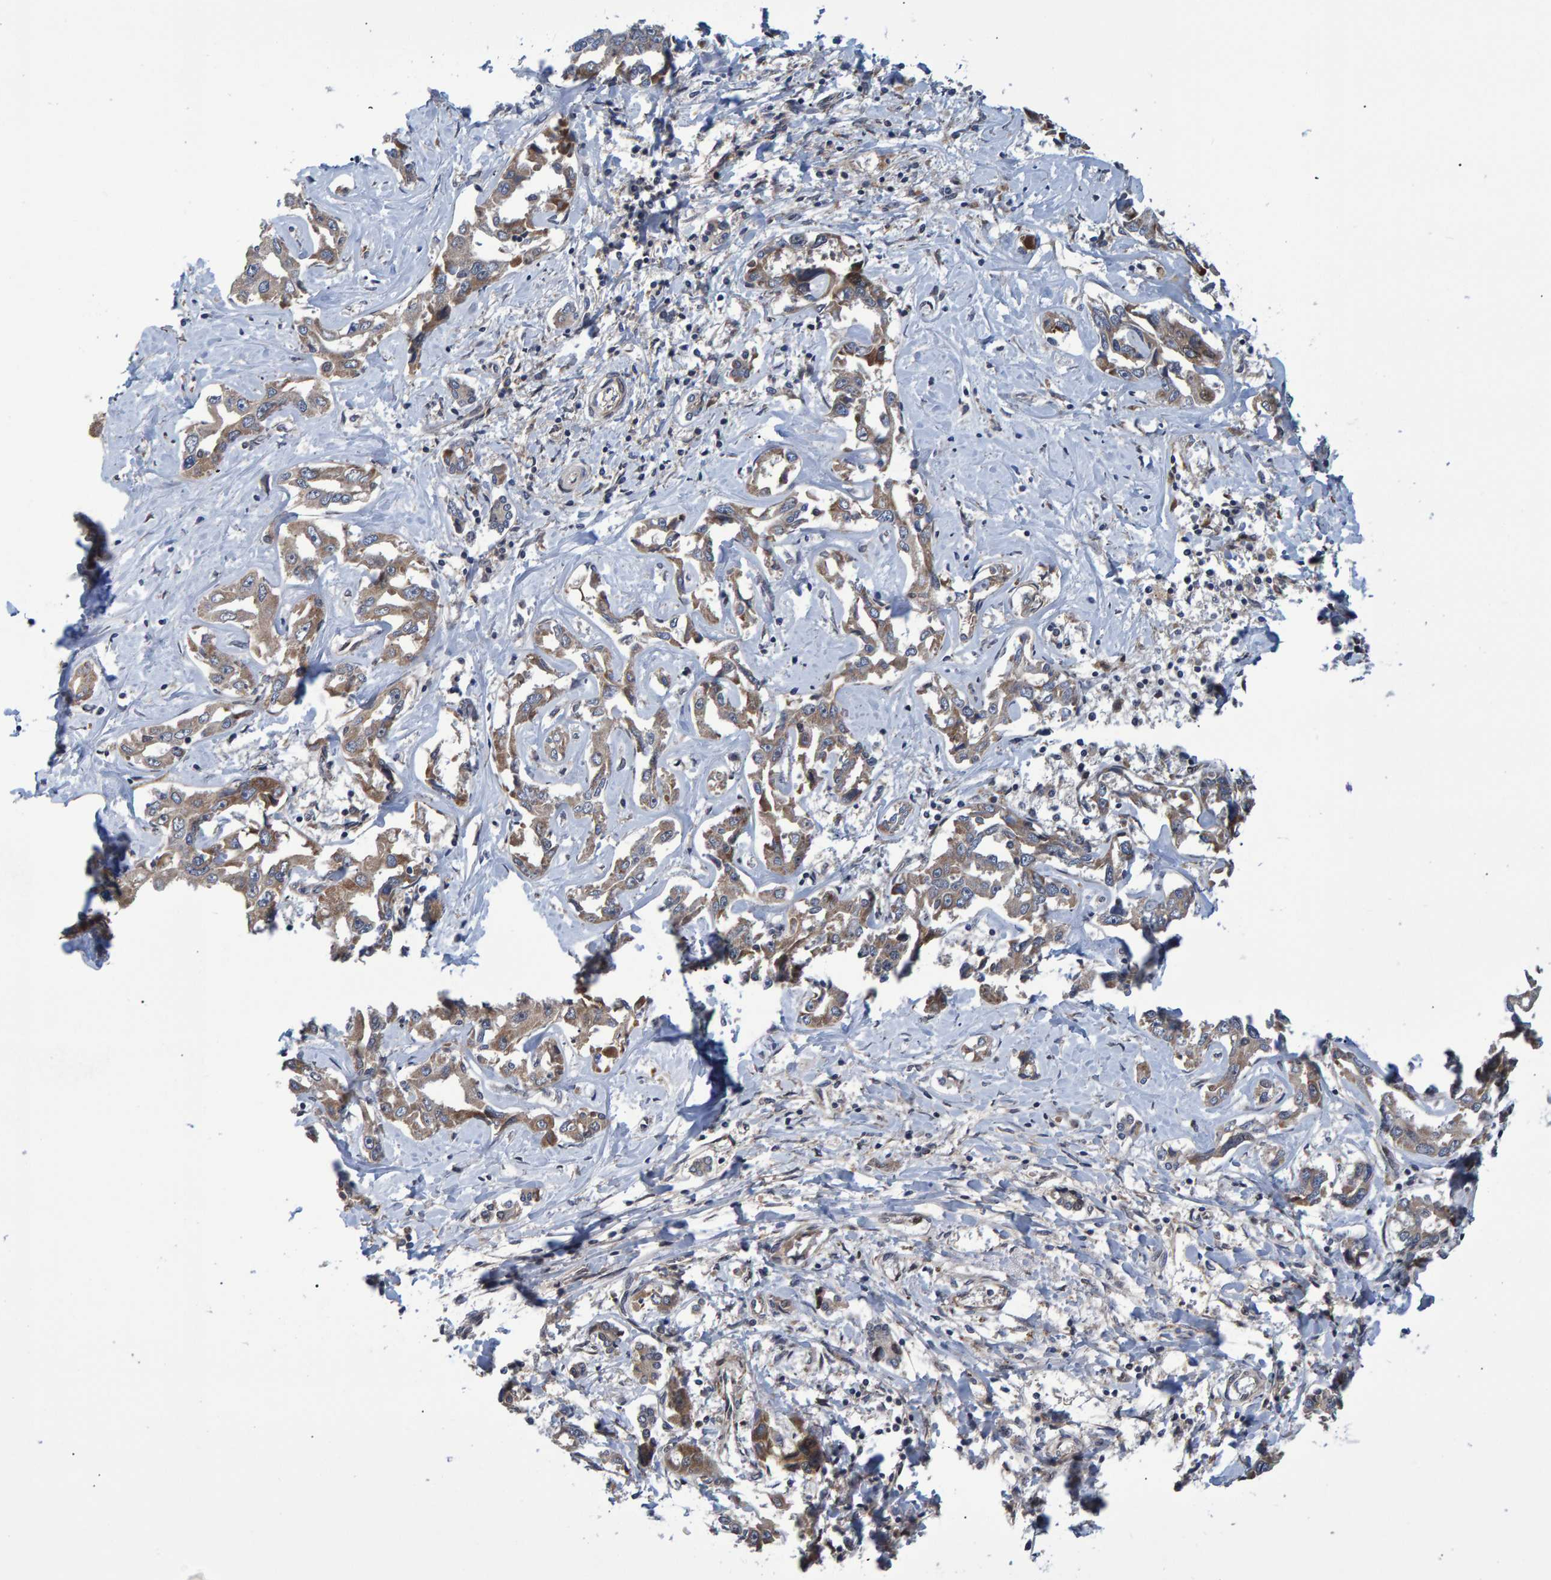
{"staining": {"intensity": "weak", "quantity": ">75%", "location": "cytoplasmic/membranous"}, "tissue": "liver cancer", "cell_type": "Tumor cells", "image_type": "cancer", "snomed": [{"axis": "morphology", "description": "Cholangiocarcinoma"}, {"axis": "topography", "description": "Liver"}], "caption": "Immunohistochemical staining of liver cholangiocarcinoma demonstrates low levels of weak cytoplasmic/membranous protein positivity in approximately >75% of tumor cells. (DAB IHC, brown staining for protein, blue staining for nuclei).", "gene": "ATP6V1H", "patient": {"sex": "male", "age": 59}}